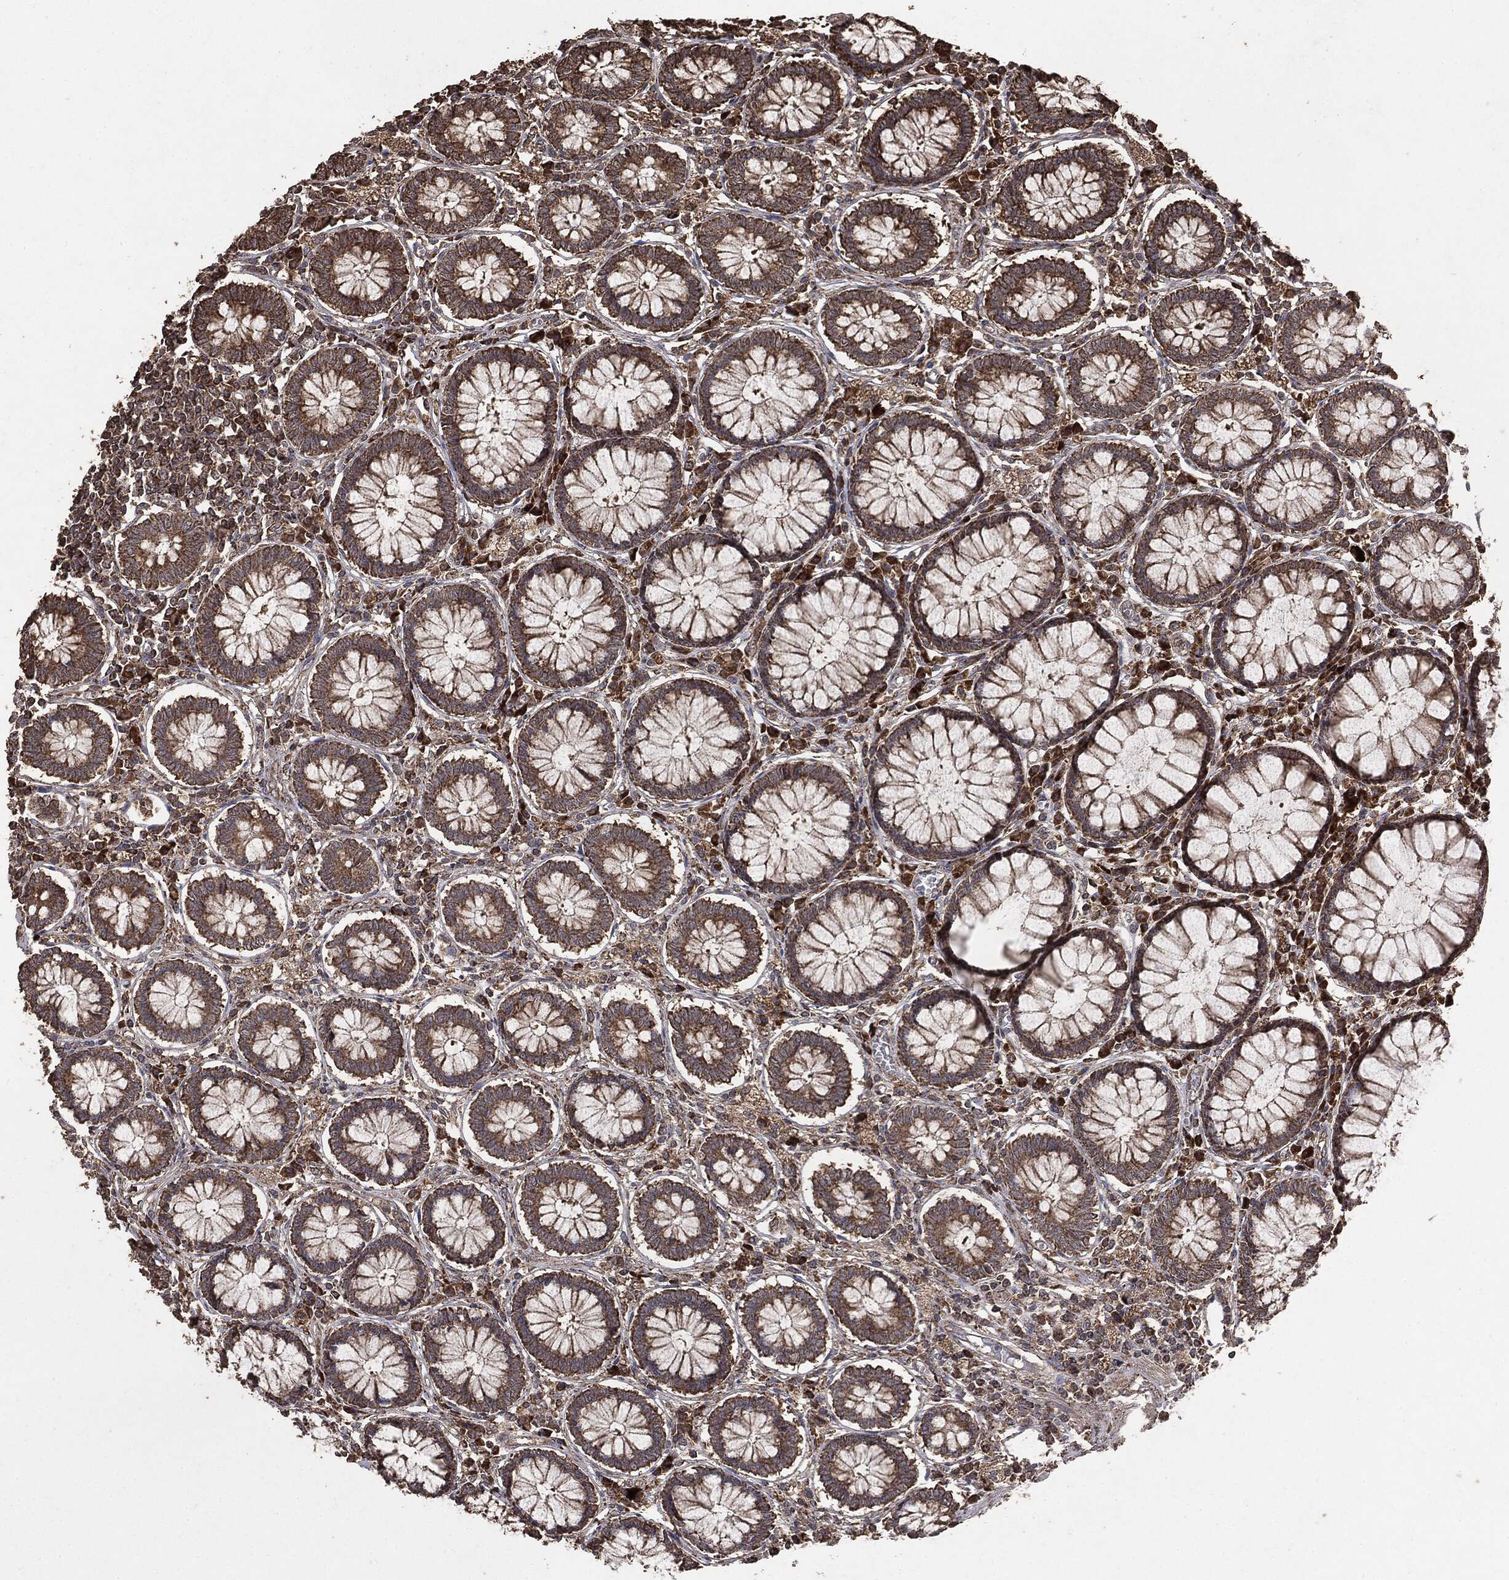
{"staining": {"intensity": "moderate", "quantity": ">75%", "location": "cytoplasmic/membranous"}, "tissue": "colon", "cell_type": "Endothelial cells", "image_type": "normal", "snomed": [{"axis": "morphology", "description": "Normal tissue, NOS"}, {"axis": "topography", "description": "Colon"}], "caption": "Immunohistochemistry (IHC) image of unremarkable colon stained for a protein (brown), which demonstrates medium levels of moderate cytoplasmic/membranous staining in approximately >75% of endothelial cells.", "gene": "MTOR", "patient": {"sex": "male", "age": 65}}